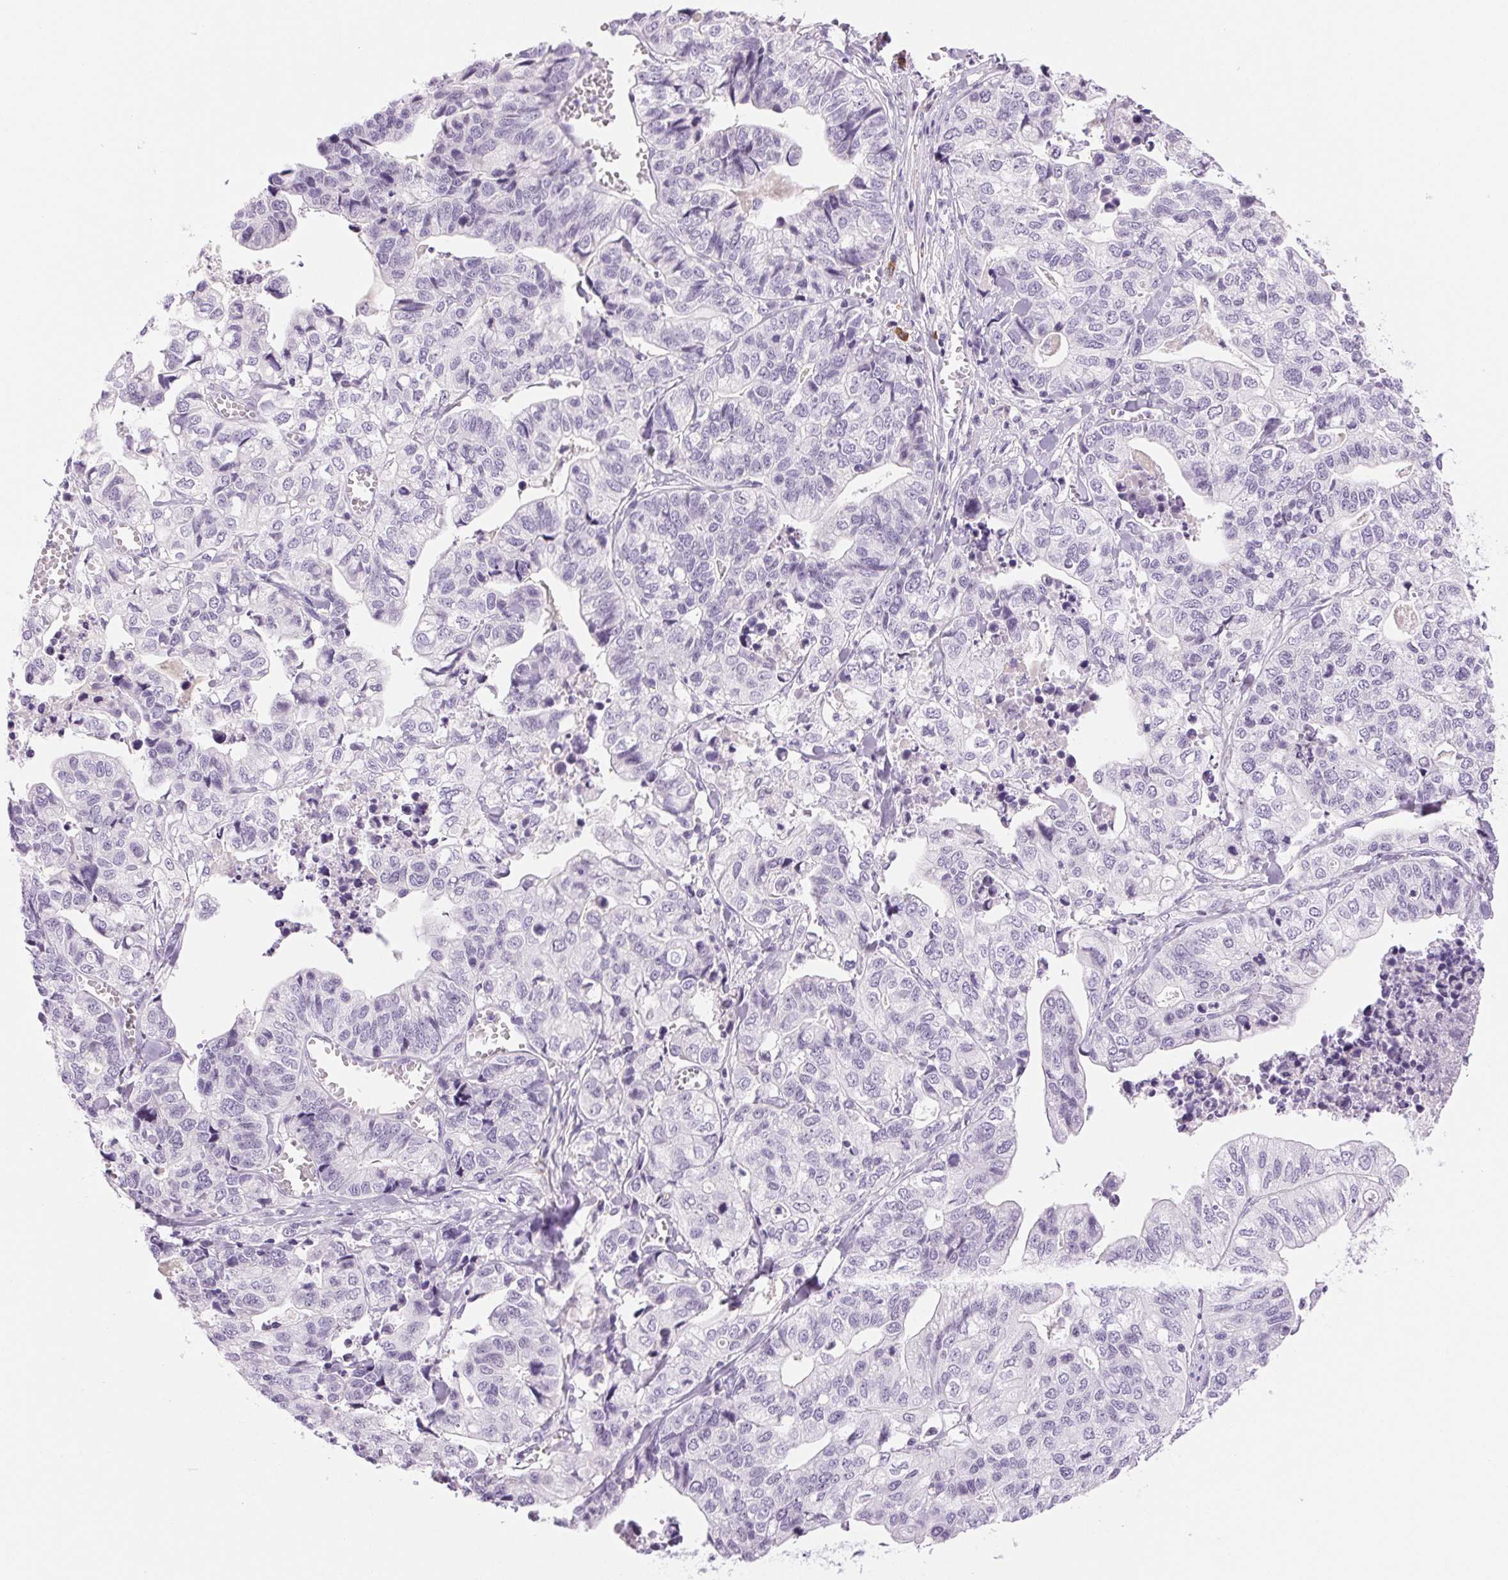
{"staining": {"intensity": "negative", "quantity": "none", "location": "none"}, "tissue": "stomach cancer", "cell_type": "Tumor cells", "image_type": "cancer", "snomed": [{"axis": "morphology", "description": "Adenocarcinoma, NOS"}, {"axis": "topography", "description": "Stomach, upper"}], "caption": "This is an IHC image of stomach cancer. There is no staining in tumor cells.", "gene": "IFIT1B", "patient": {"sex": "female", "age": 67}}